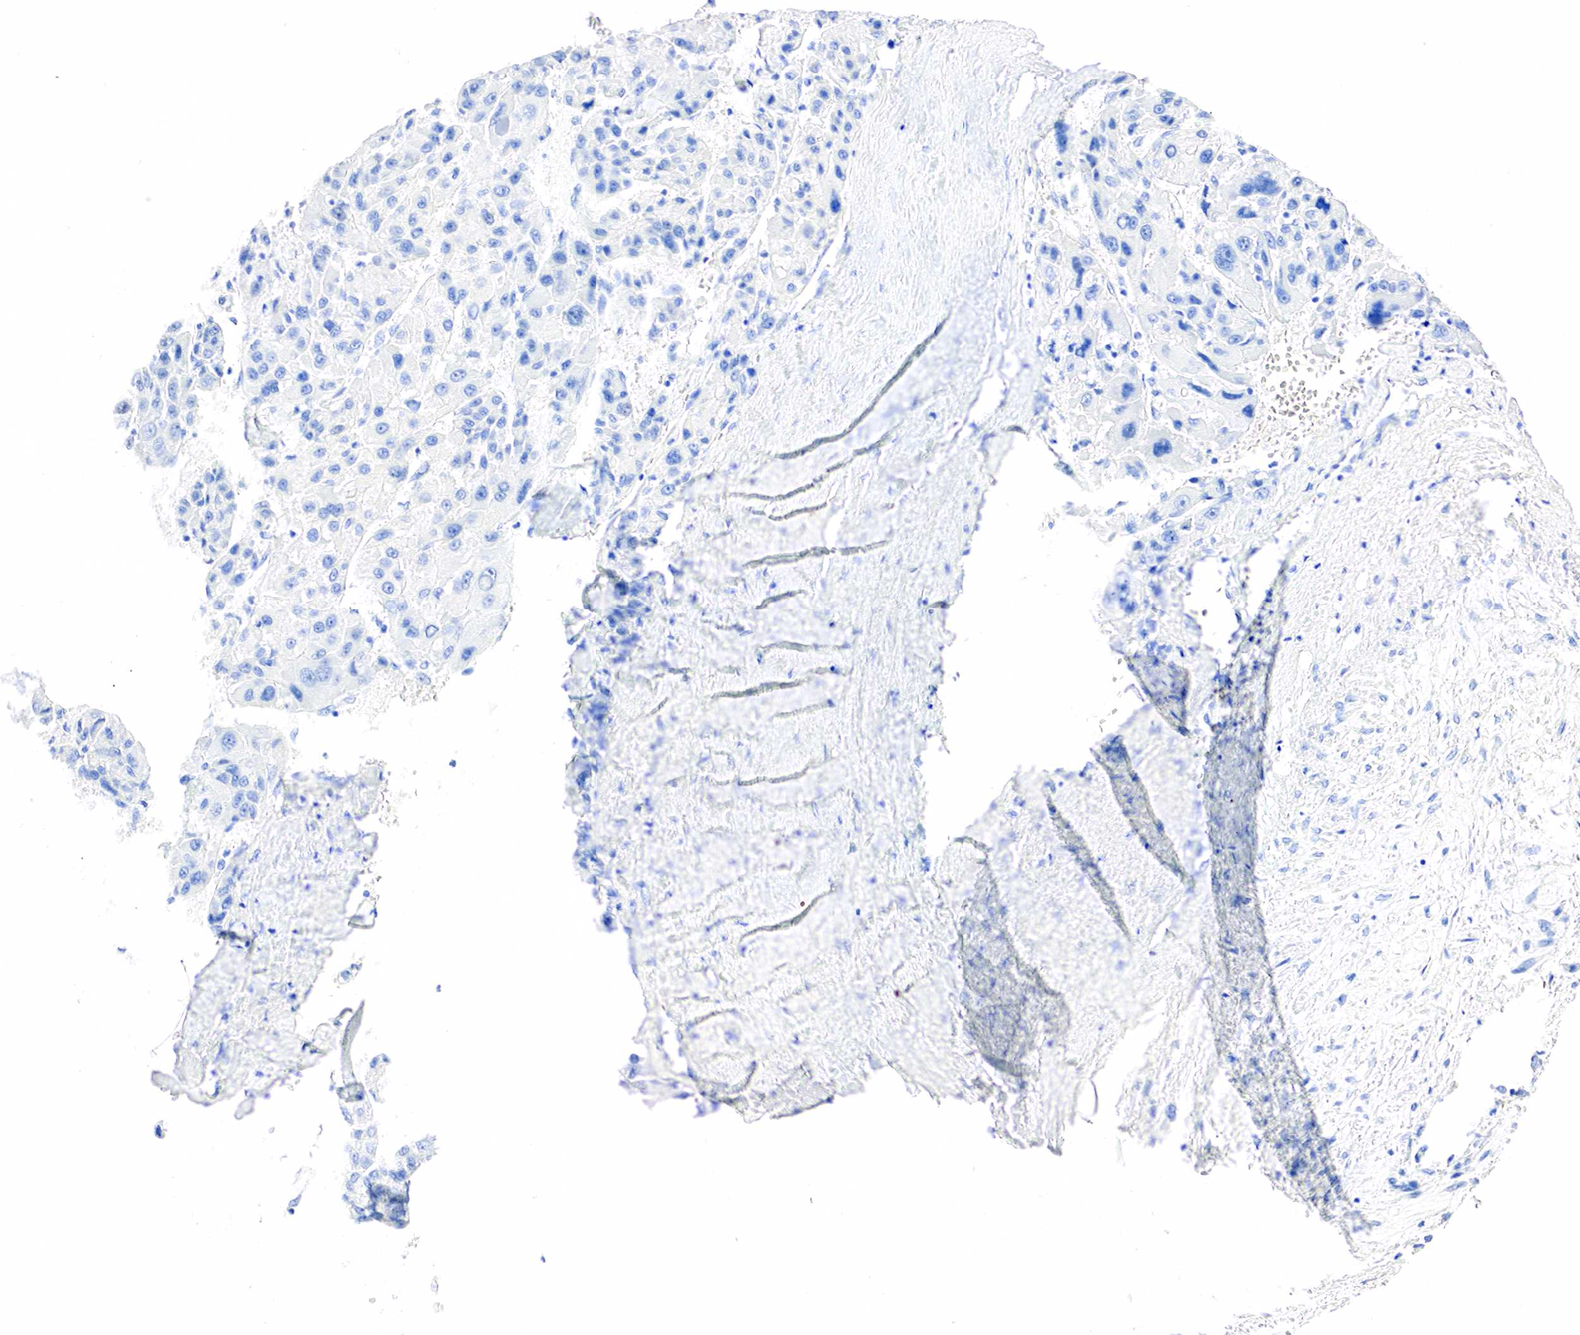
{"staining": {"intensity": "negative", "quantity": "none", "location": "none"}, "tissue": "liver cancer", "cell_type": "Tumor cells", "image_type": "cancer", "snomed": [{"axis": "morphology", "description": "Carcinoma, Hepatocellular, NOS"}, {"axis": "topography", "description": "Liver"}], "caption": "This is an immunohistochemistry image of liver cancer (hepatocellular carcinoma). There is no positivity in tumor cells.", "gene": "PTH", "patient": {"sex": "male", "age": 64}}